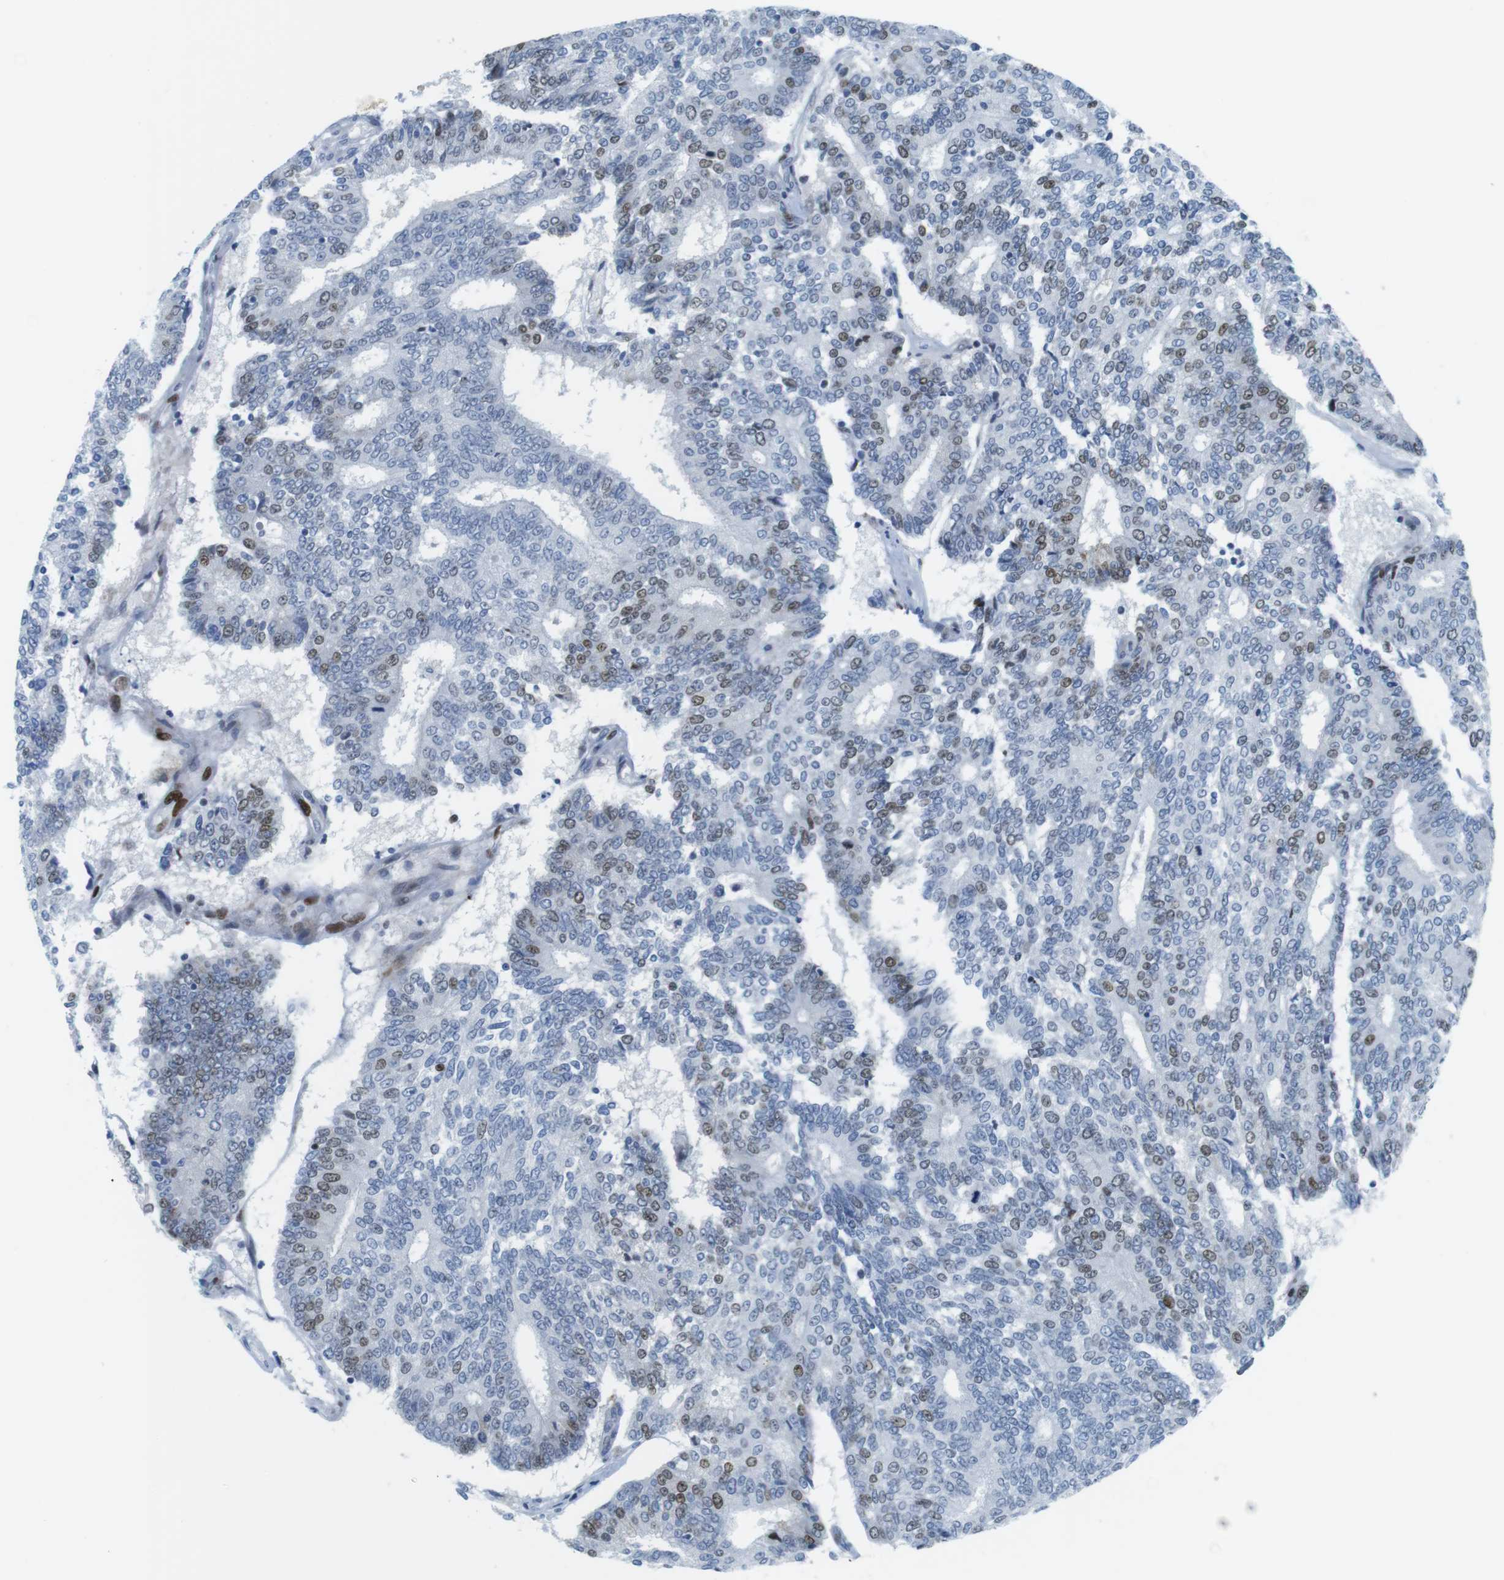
{"staining": {"intensity": "moderate", "quantity": "25%-75%", "location": "nuclear"}, "tissue": "prostate cancer", "cell_type": "Tumor cells", "image_type": "cancer", "snomed": [{"axis": "morphology", "description": "Normal tissue, NOS"}, {"axis": "morphology", "description": "Adenocarcinoma, High grade"}, {"axis": "topography", "description": "Prostate"}, {"axis": "topography", "description": "Seminal veicle"}], "caption": "This photomicrograph exhibits prostate adenocarcinoma (high-grade) stained with immunohistochemistry (IHC) to label a protein in brown. The nuclear of tumor cells show moderate positivity for the protein. Nuclei are counter-stained blue.", "gene": "CHAF1A", "patient": {"sex": "male", "age": 55}}